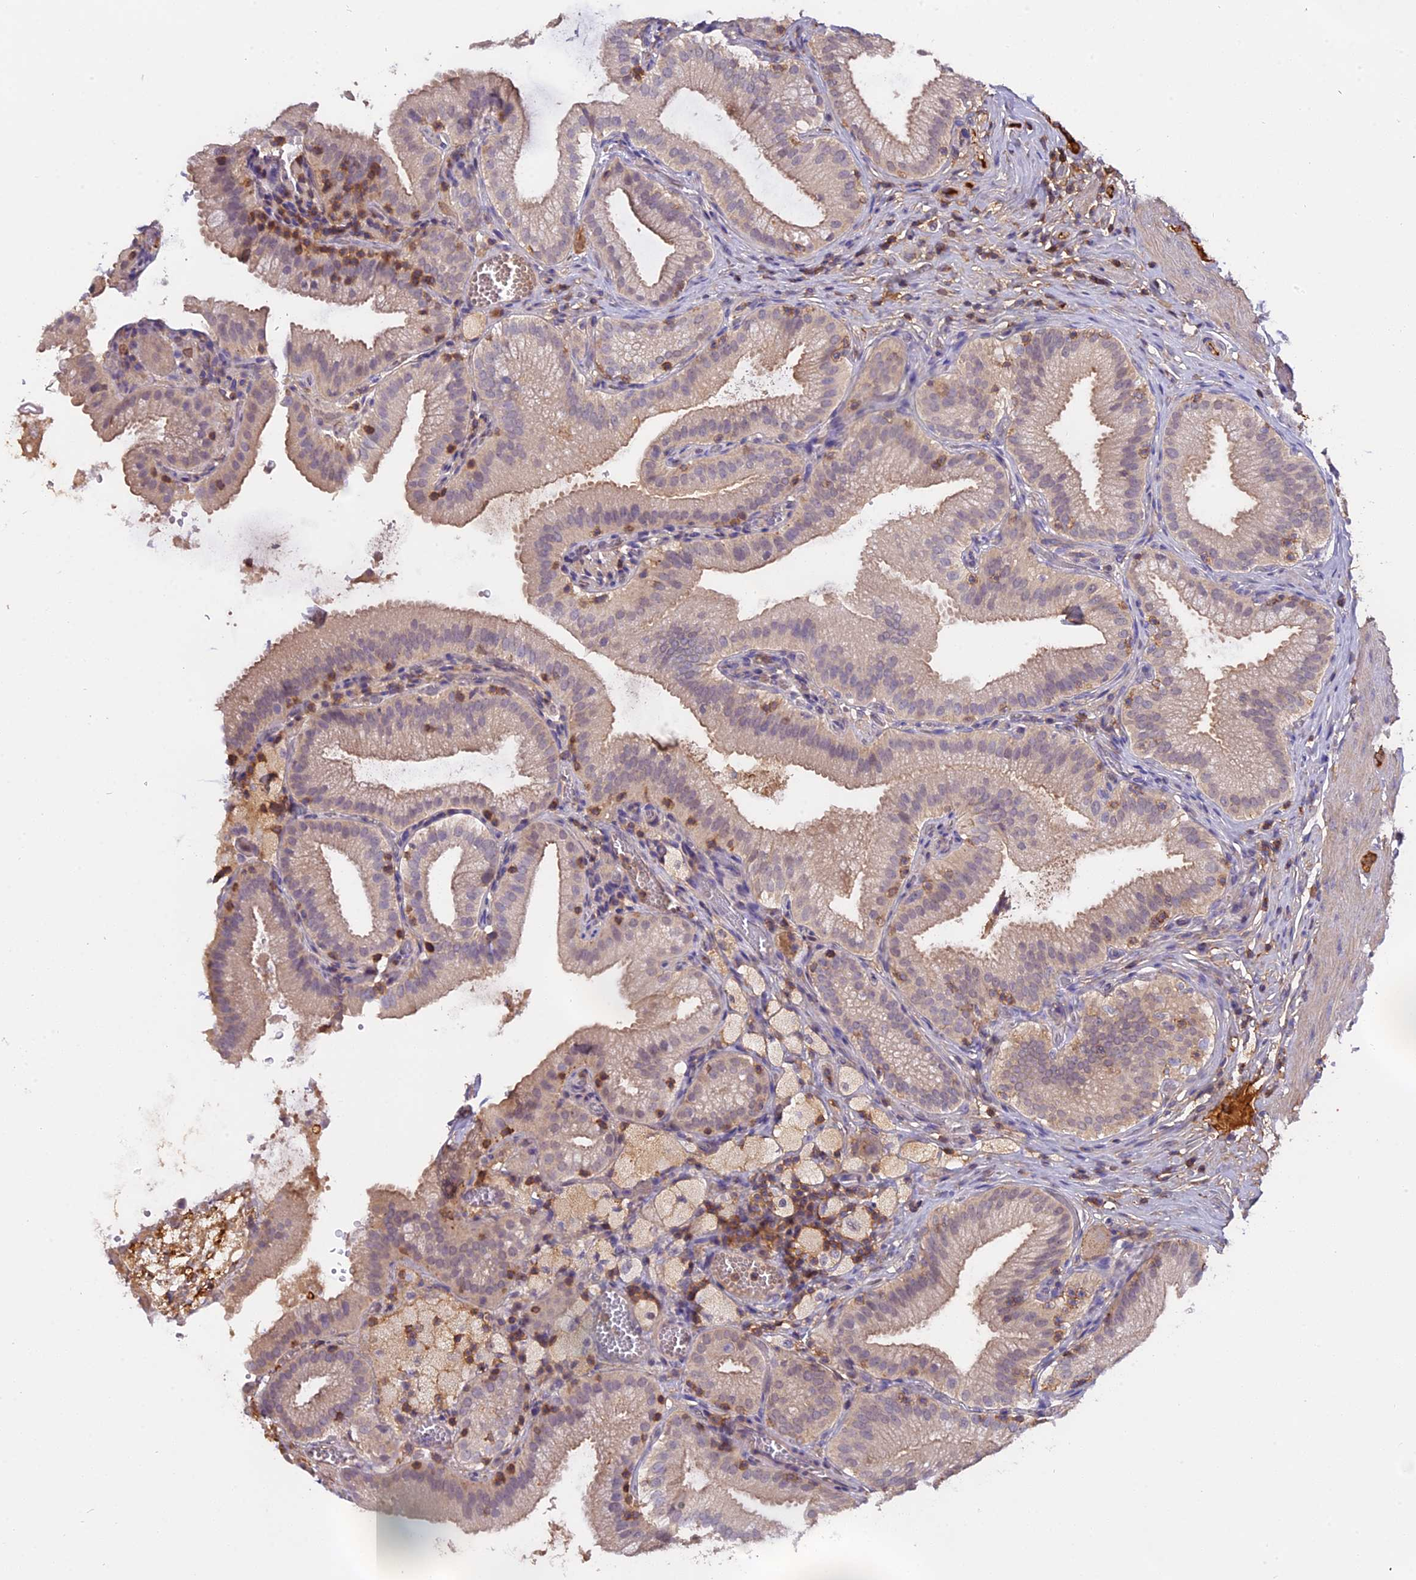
{"staining": {"intensity": "moderate", "quantity": "<25%", "location": "cytoplasmic/membranous"}, "tissue": "gallbladder", "cell_type": "Glandular cells", "image_type": "normal", "snomed": [{"axis": "morphology", "description": "Normal tissue, NOS"}, {"axis": "topography", "description": "Gallbladder"}], "caption": "Approximately <25% of glandular cells in unremarkable gallbladder demonstrate moderate cytoplasmic/membranous protein expression as visualized by brown immunohistochemical staining.", "gene": "CFAP119", "patient": {"sex": "male", "age": 54}}